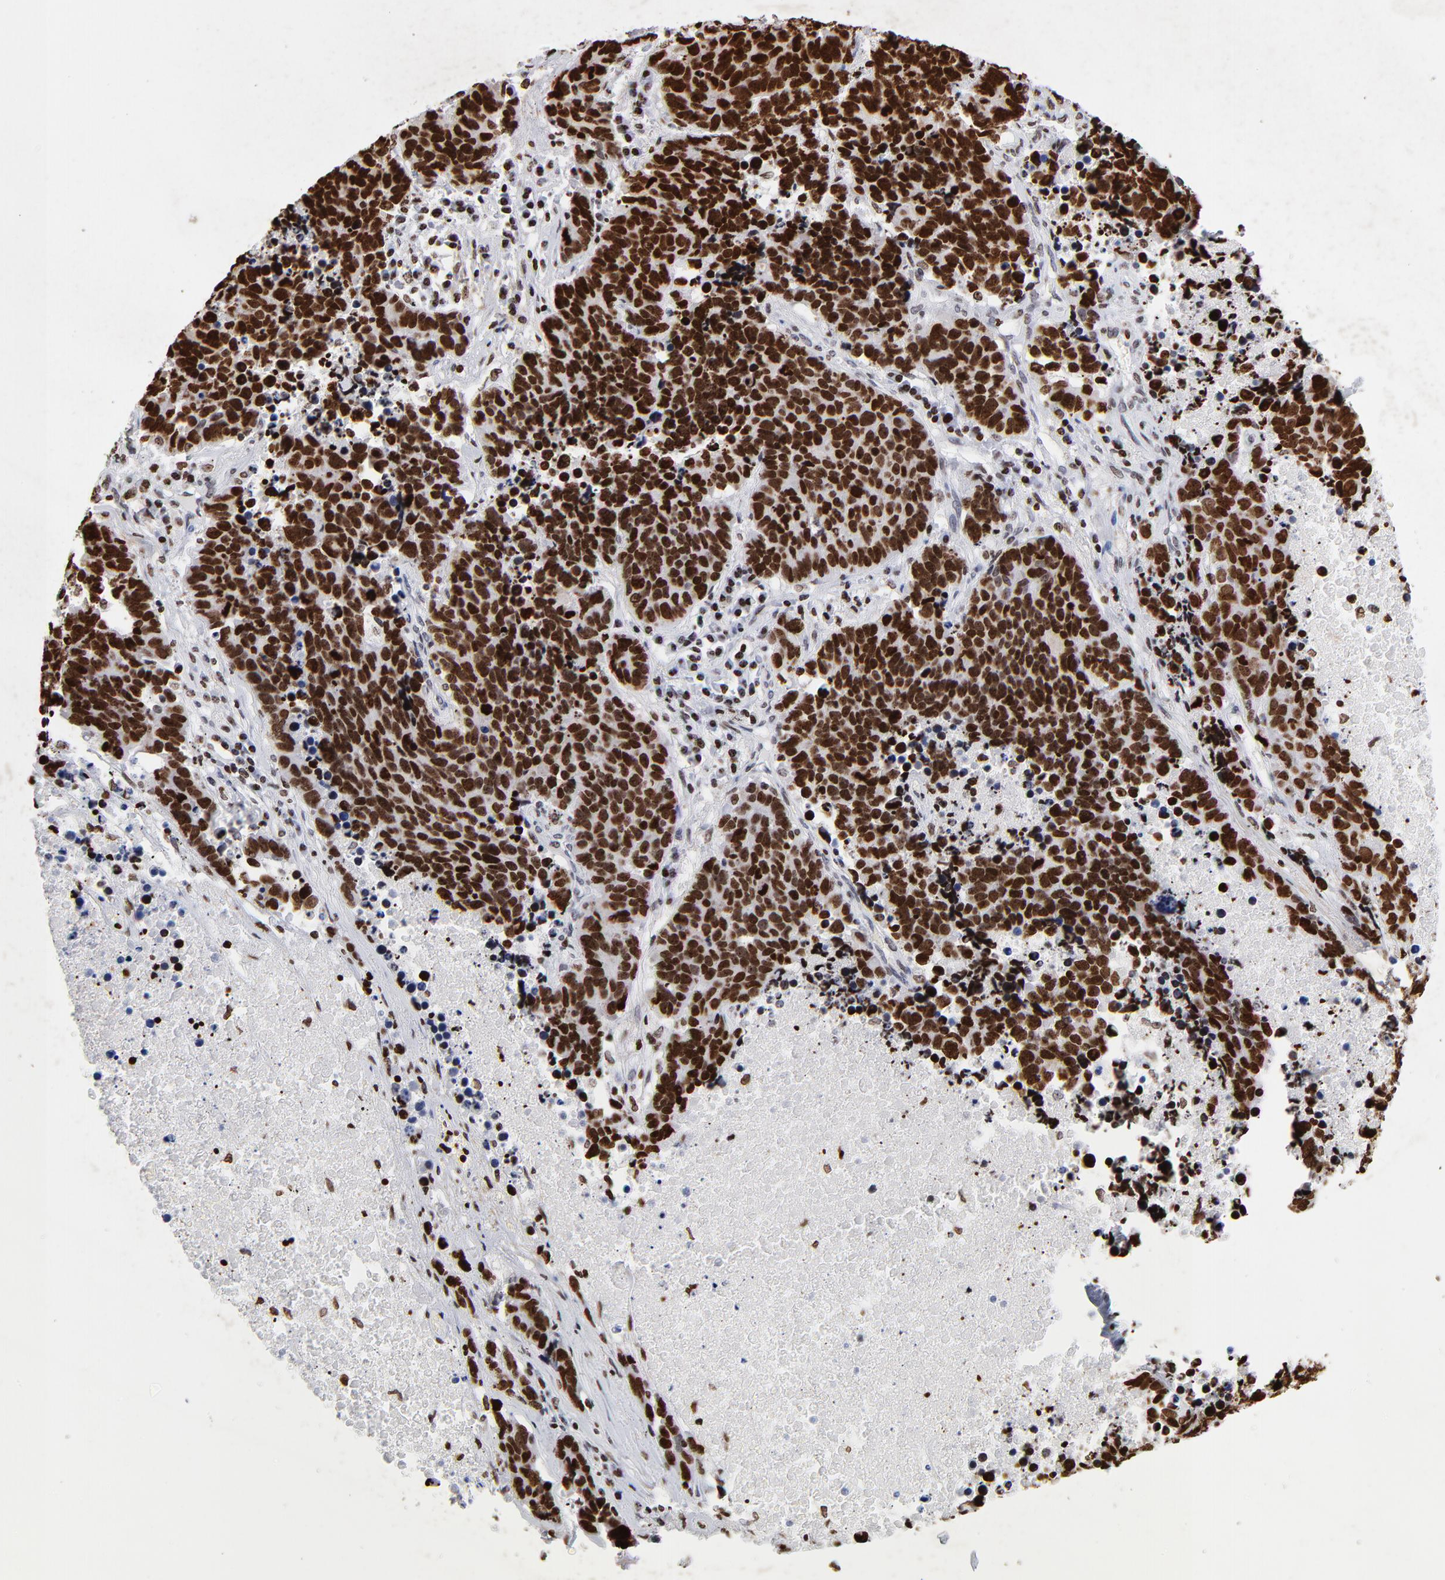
{"staining": {"intensity": "strong", "quantity": ">75%", "location": "nuclear"}, "tissue": "lung cancer", "cell_type": "Tumor cells", "image_type": "cancer", "snomed": [{"axis": "morphology", "description": "Carcinoid, malignant, NOS"}, {"axis": "topography", "description": "Lung"}], "caption": "Immunohistochemical staining of lung malignant carcinoid displays strong nuclear protein positivity in approximately >75% of tumor cells.", "gene": "FBH1", "patient": {"sex": "male", "age": 60}}